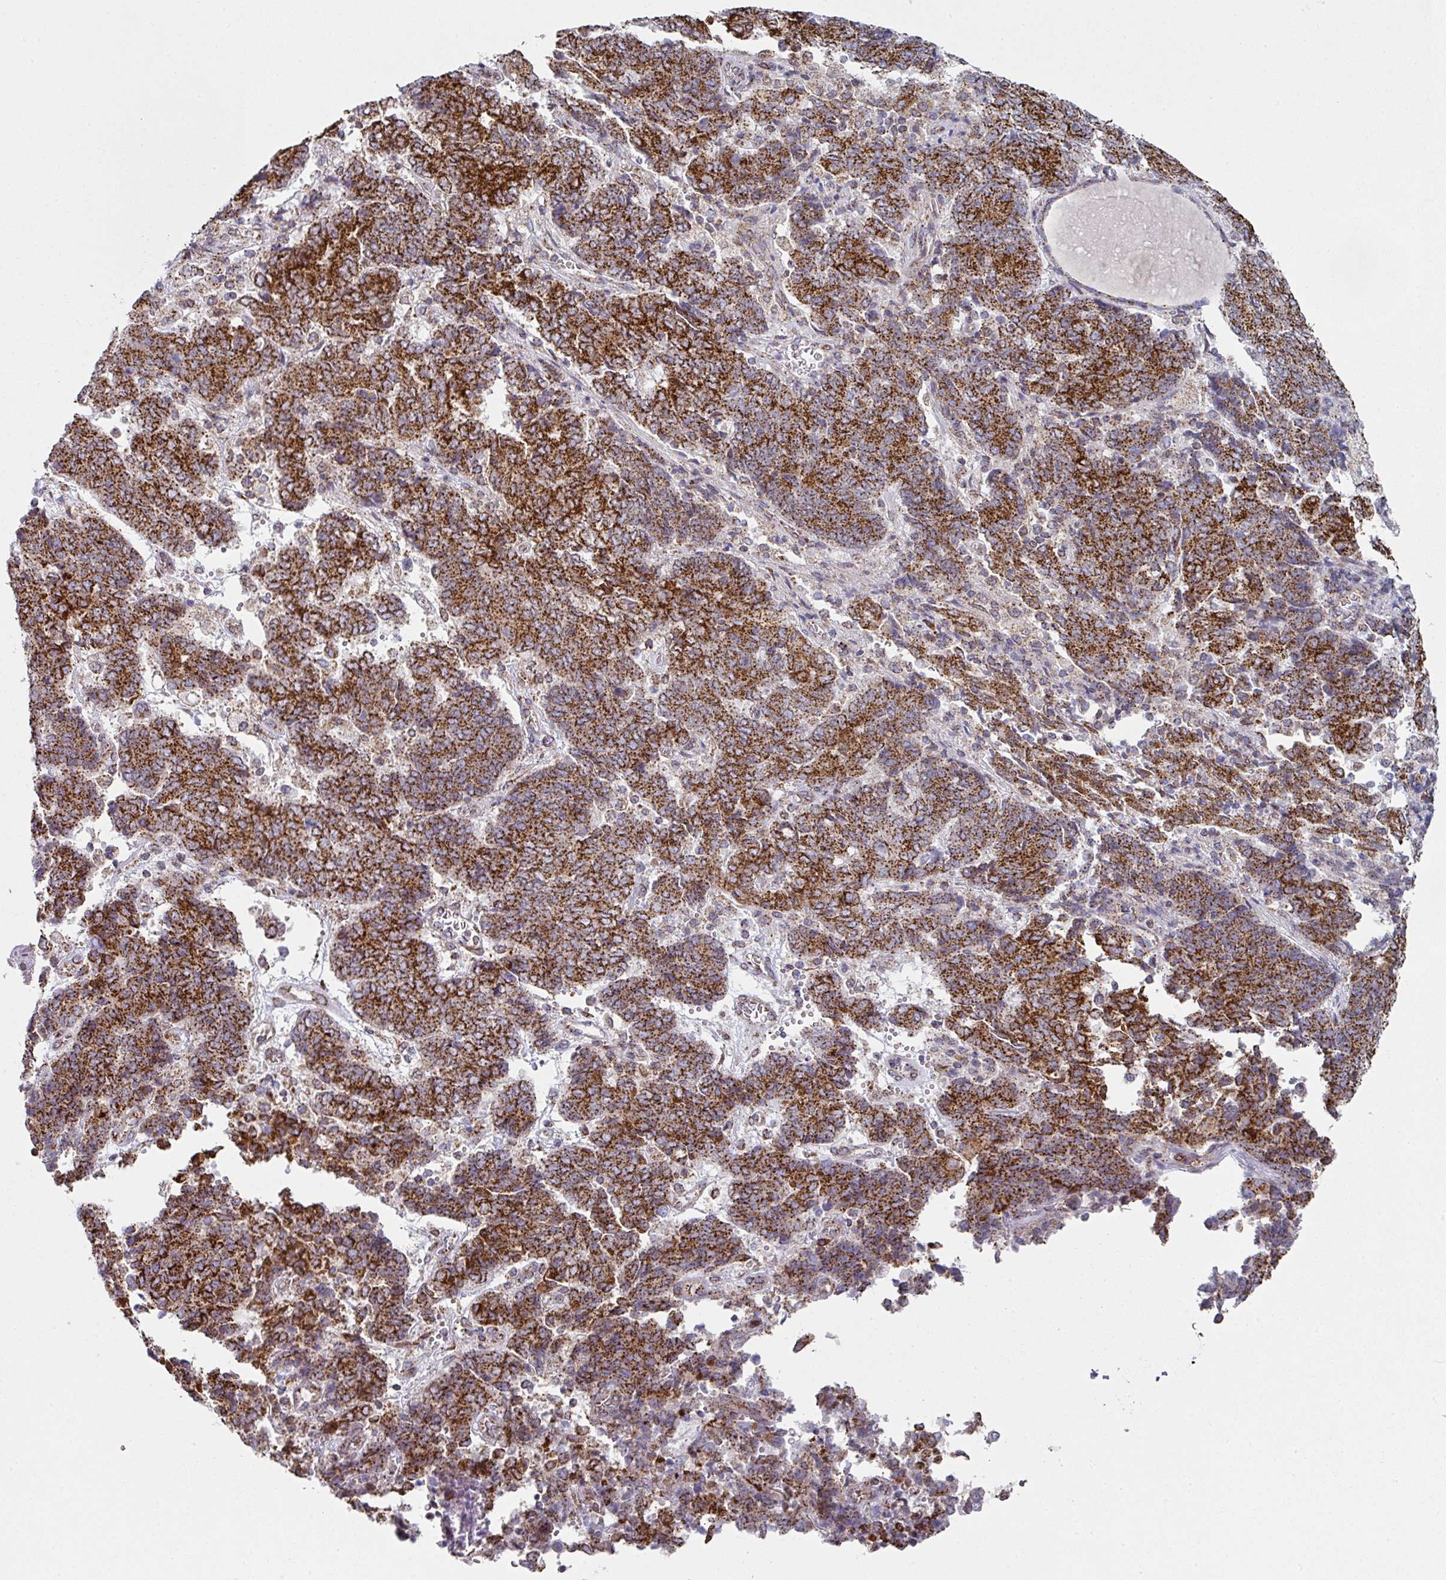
{"staining": {"intensity": "strong", "quantity": ">75%", "location": "cytoplasmic/membranous"}, "tissue": "endometrial cancer", "cell_type": "Tumor cells", "image_type": "cancer", "snomed": [{"axis": "morphology", "description": "Adenocarcinoma, NOS"}, {"axis": "topography", "description": "Endometrium"}], "caption": "IHC (DAB (3,3'-diaminobenzidine)) staining of human endometrial adenocarcinoma reveals strong cytoplasmic/membranous protein expression in approximately >75% of tumor cells. The staining is performed using DAB brown chromogen to label protein expression. The nuclei are counter-stained blue using hematoxylin.", "gene": "CCDC85B", "patient": {"sex": "female", "age": 80}}